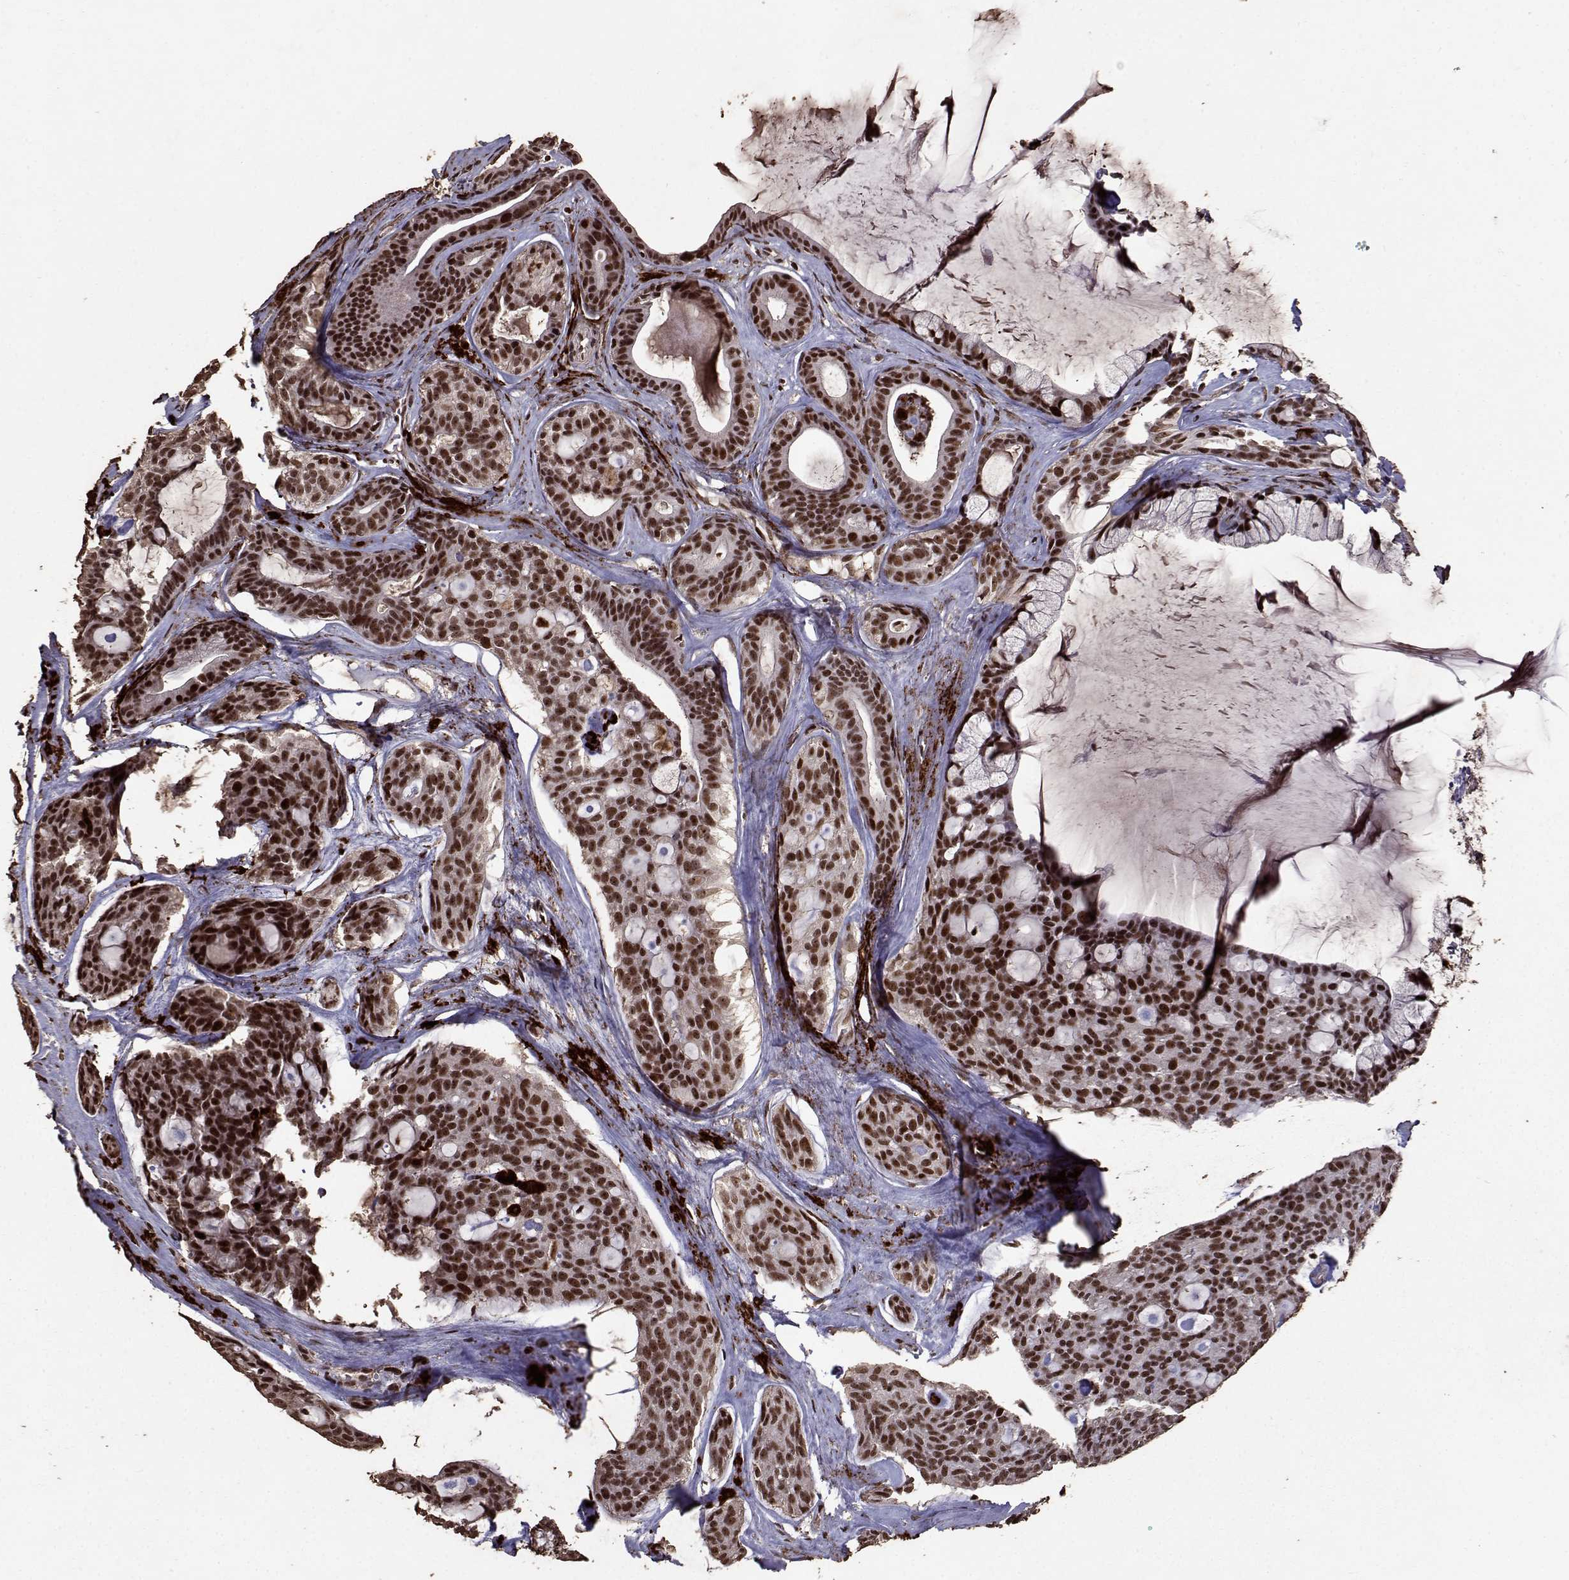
{"staining": {"intensity": "strong", "quantity": ">75%", "location": "nuclear"}, "tissue": "head and neck cancer", "cell_type": "Tumor cells", "image_type": "cancer", "snomed": [{"axis": "morphology", "description": "Adenocarcinoma, NOS"}, {"axis": "topography", "description": "Head-Neck"}], "caption": "High-power microscopy captured an immunohistochemistry photomicrograph of adenocarcinoma (head and neck), revealing strong nuclear staining in about >75% of tumor cells.", "gene": "TOE1", "patient": {"sex": "male", "age": 66}}